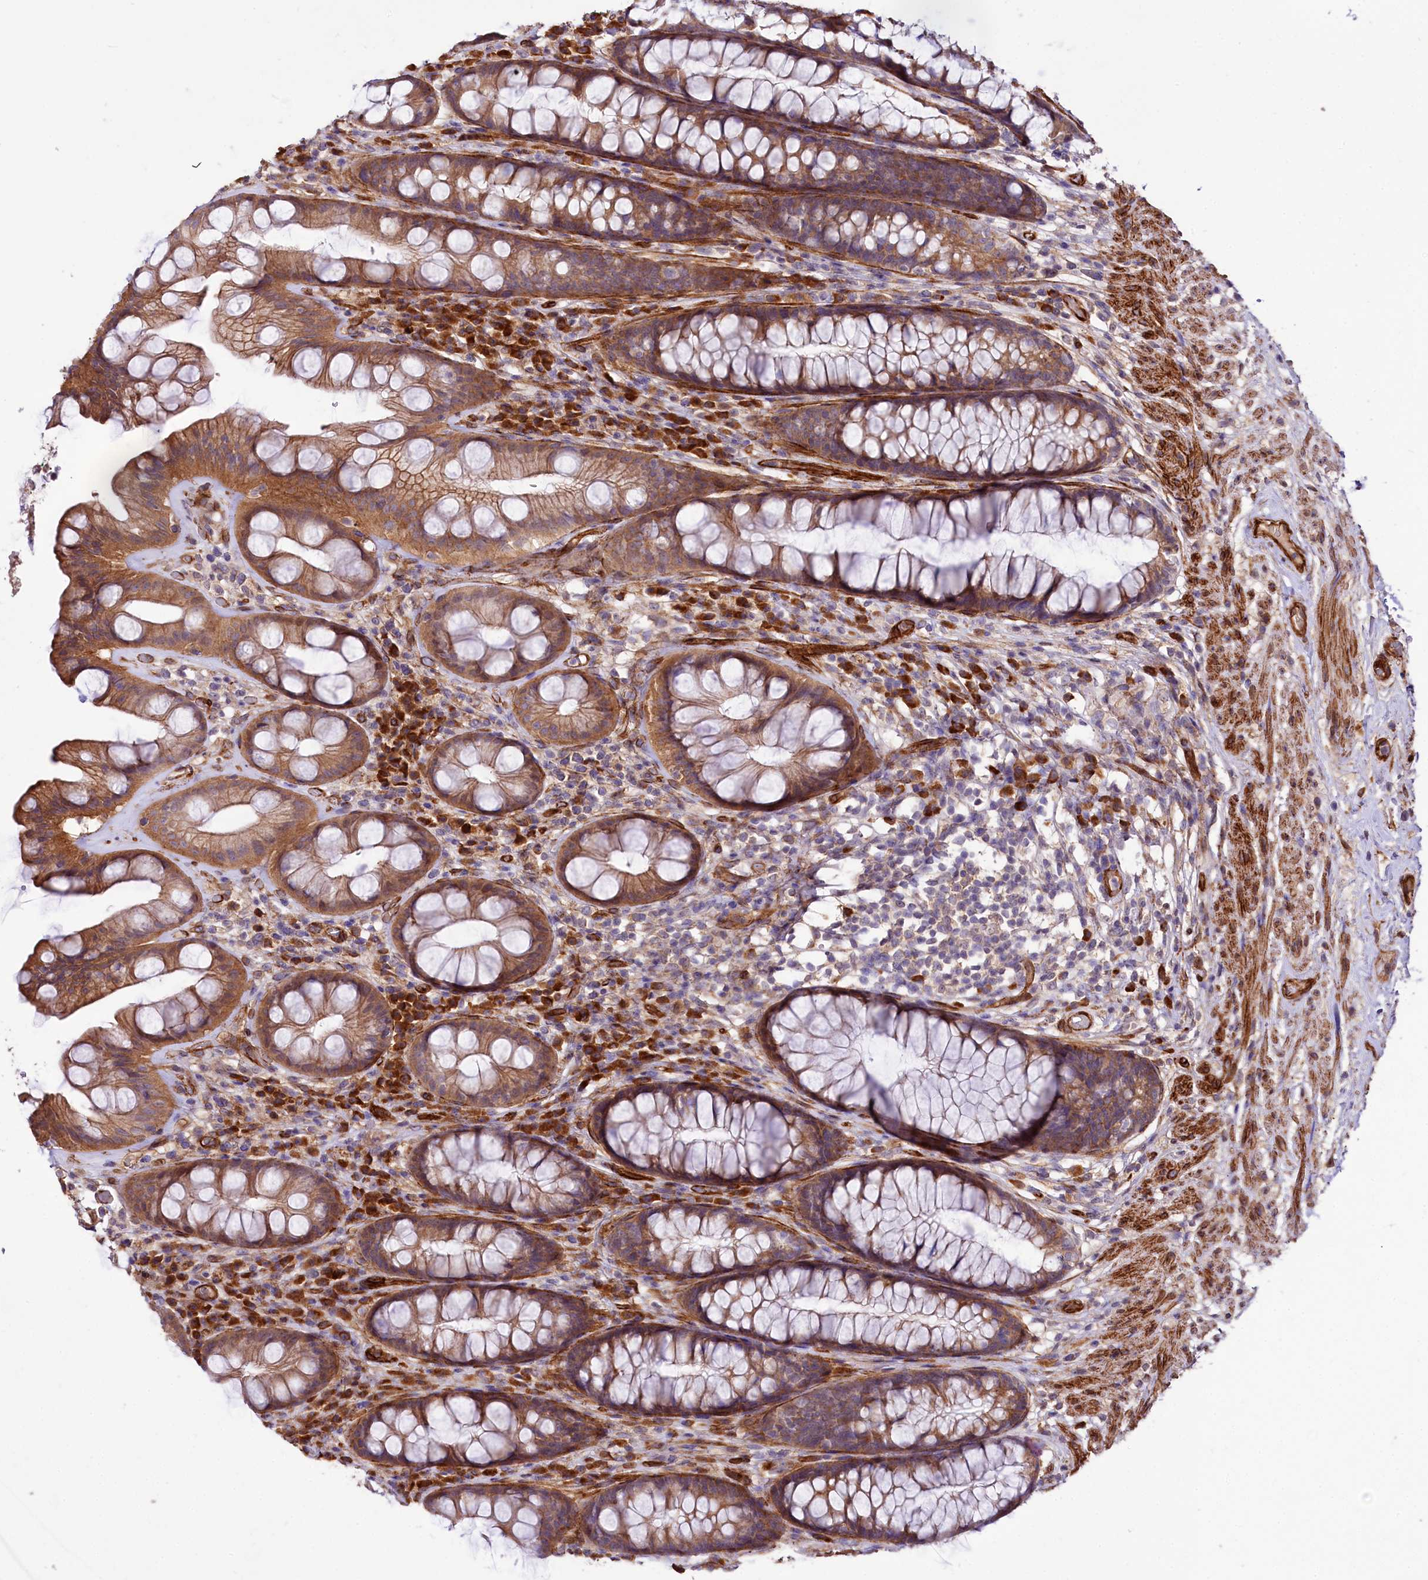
{"staining": {"intensity": "moderate", "quantity": ">75%", "location": "cytoplasmic/membranous"}, "tissue": "rectum", "cell_type": "Glandular cells", "image_type": "normal", "snomed": [{"axis": "morphology", "description": "Normal tissue, NOS"}, {"axis": "topography", "description": "Rectum"}], "caption": "Immunohistochemistry (IHC) image of unremarkable rectum: rectum stained using IHC reveals medium levels of moderate protein expression localized specifically in the cytoplasmic/membranous of glandular cells, appearing as a cytoplasmic/membranous brown color.", "gene": "SPATS2", "patient": {"sex": "male", "age": 74}}